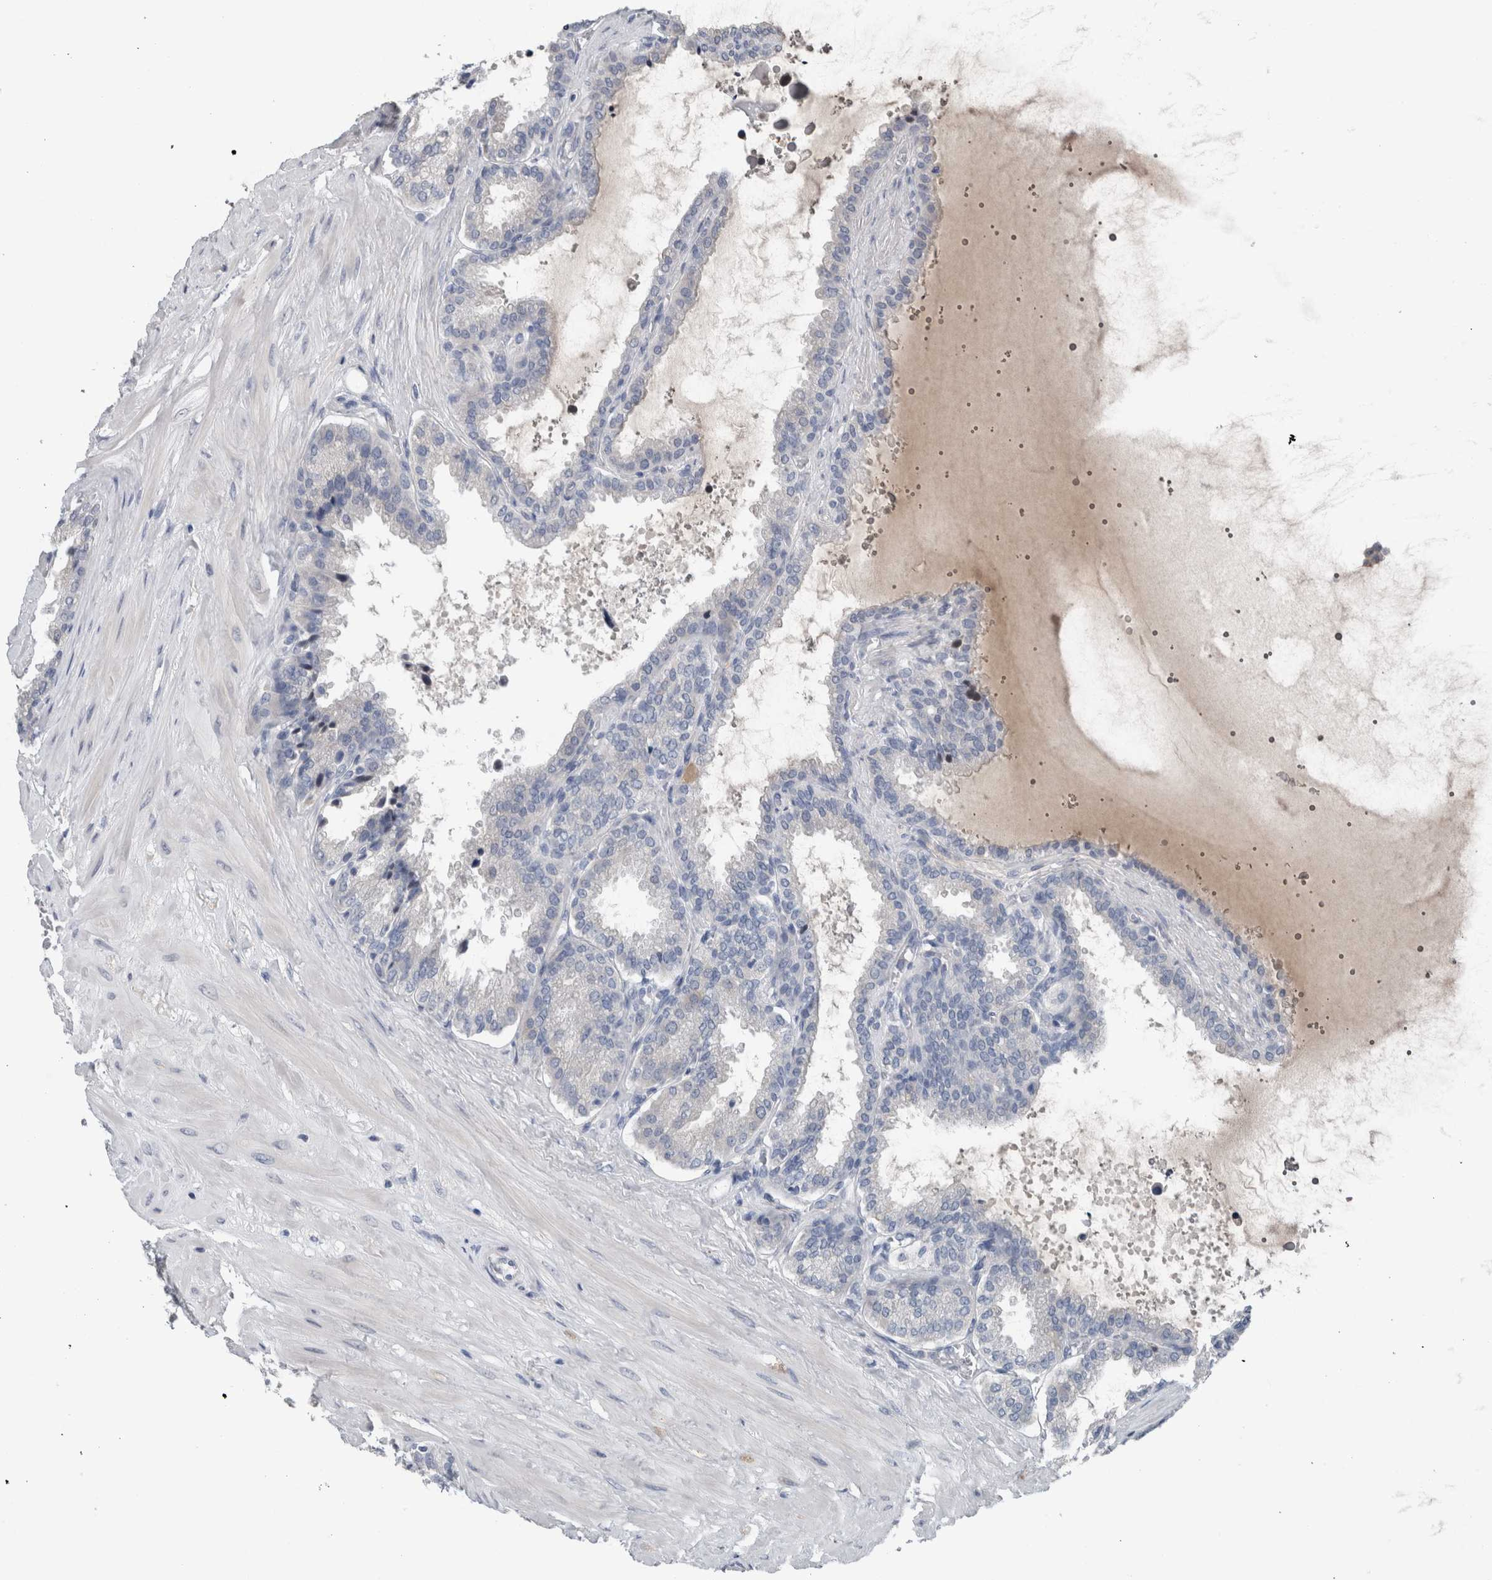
{"staining": {"intensity": "negative", "quantity": "none", "location": "none"}, "tissue": "seminal vesicle", "cell_type": "Glandular cells", "image_type": "normal", "snomed": [{"axis": "morphology", "description": "Normal tissue, NOS"}, {"axis": "topography", "description": "Seminal veicle"}], "caption": "Immunohistochemistry (IHC) photomicrograph of normal seminal vesicle: seminal vesicle stained with DAB reveals no significant protein expression in glandular cells. (DAB immunohistochemistry visualized using brightfield microscopy, high magnification).", "gene": "CRNN", "patient": {"sex": "male", "age": 46}}